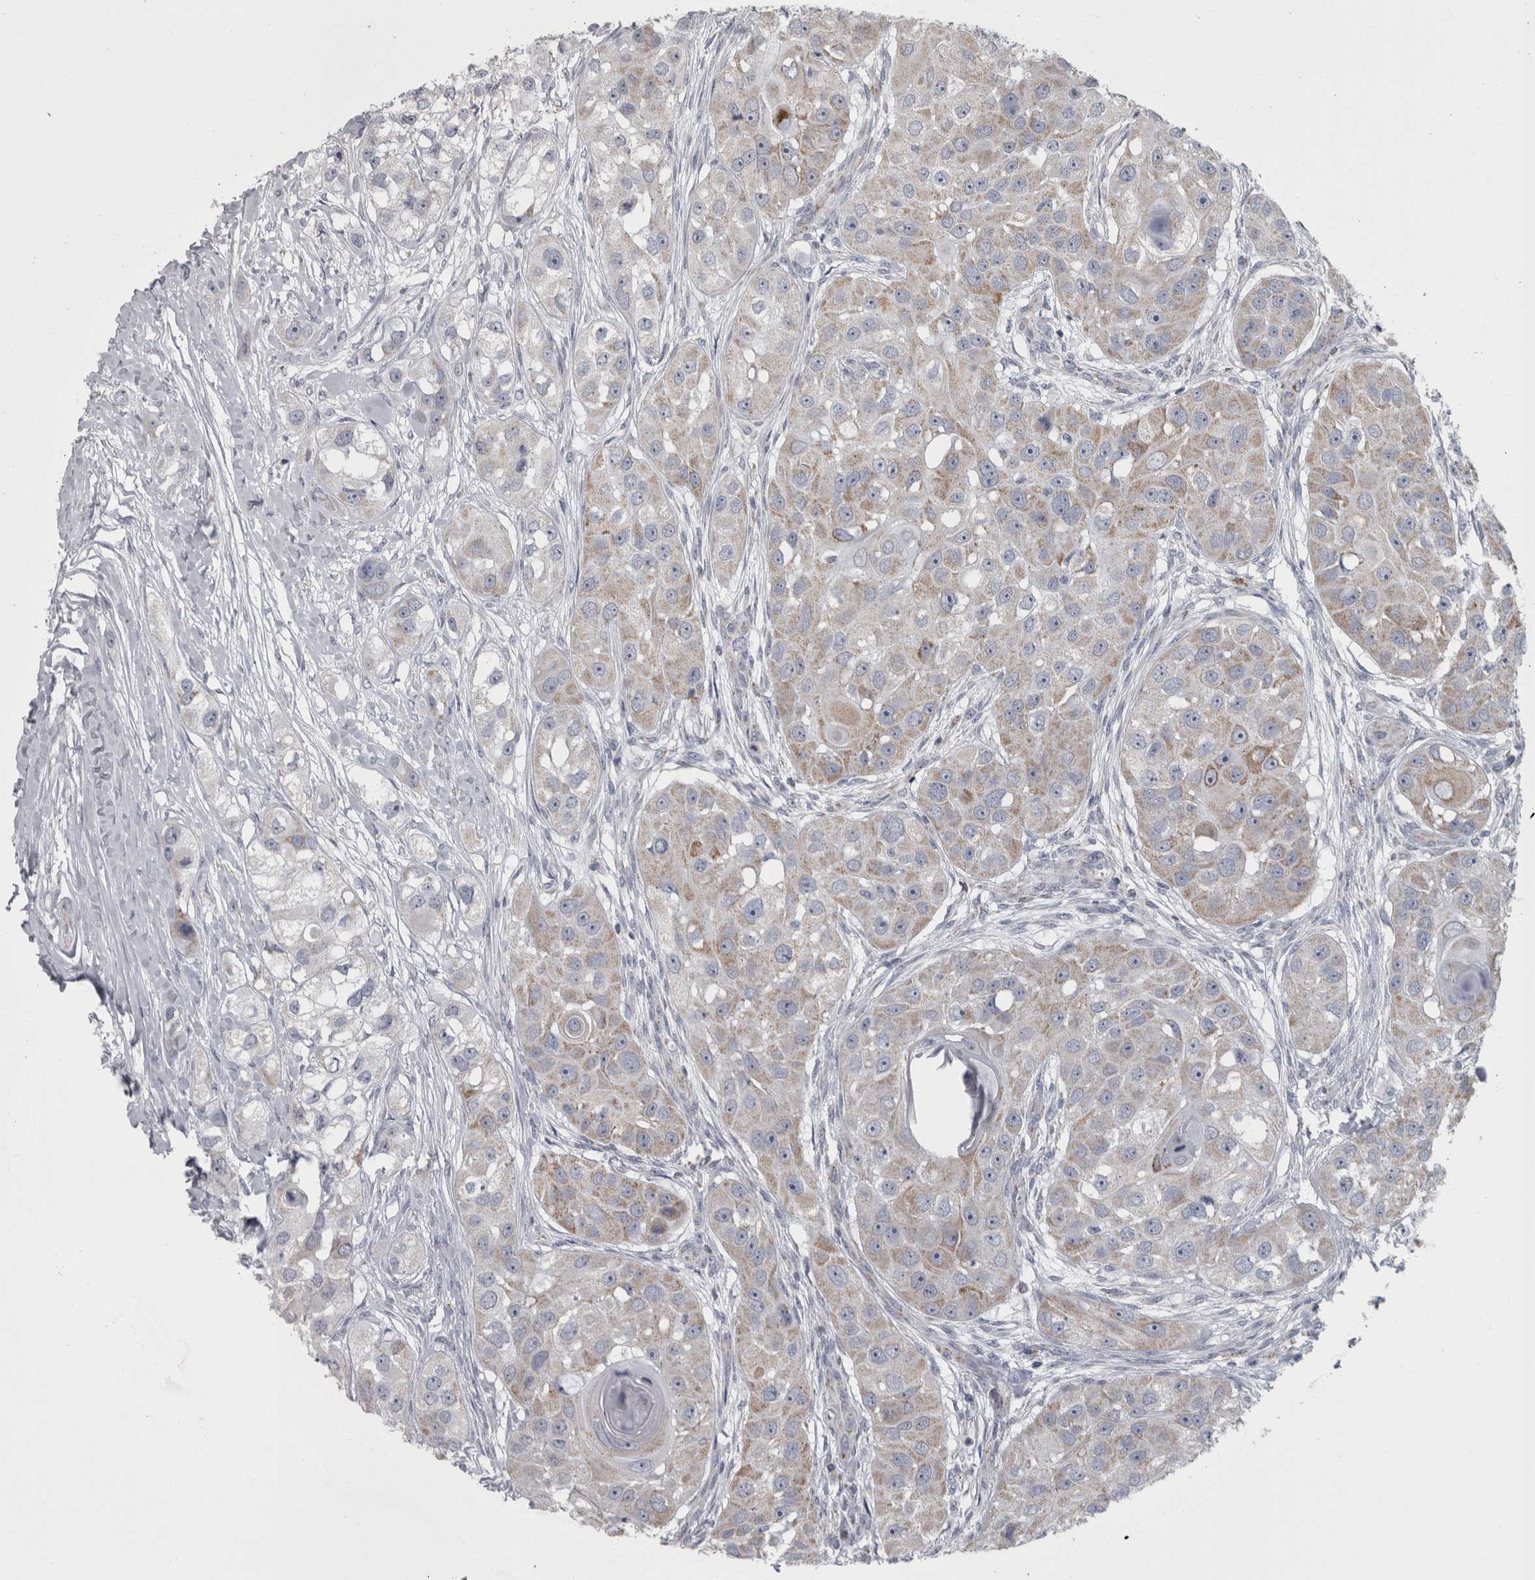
{"staining": {"intensity": "weak", "quantity": "25%-75%", "location": "cytoplasmic/membranous"}, "tissue": "head and neck cancer", "cell_type": "Tumor cells", "image_type": "cancer", "snomed": [{"axis": "morphology", "description": "Normal tissue, NOS"}, {"axis": "morphology", "description": "Squamous cell carcinoma, NOS"}, {"axis": "topography", "description": "Skeletal muscle"}, {"axis": "topography", "description": "Head-Neck"}], "caption": "Immunohistochemistry photomicrograph of head and neck cancer stained for a protein (brown), which shows low levels of weak cytoplasmic/membranous staining in about 25%-75% of tumor cells.", "gene": "DBT", "patient": {"sex": "male", "age": 51}}